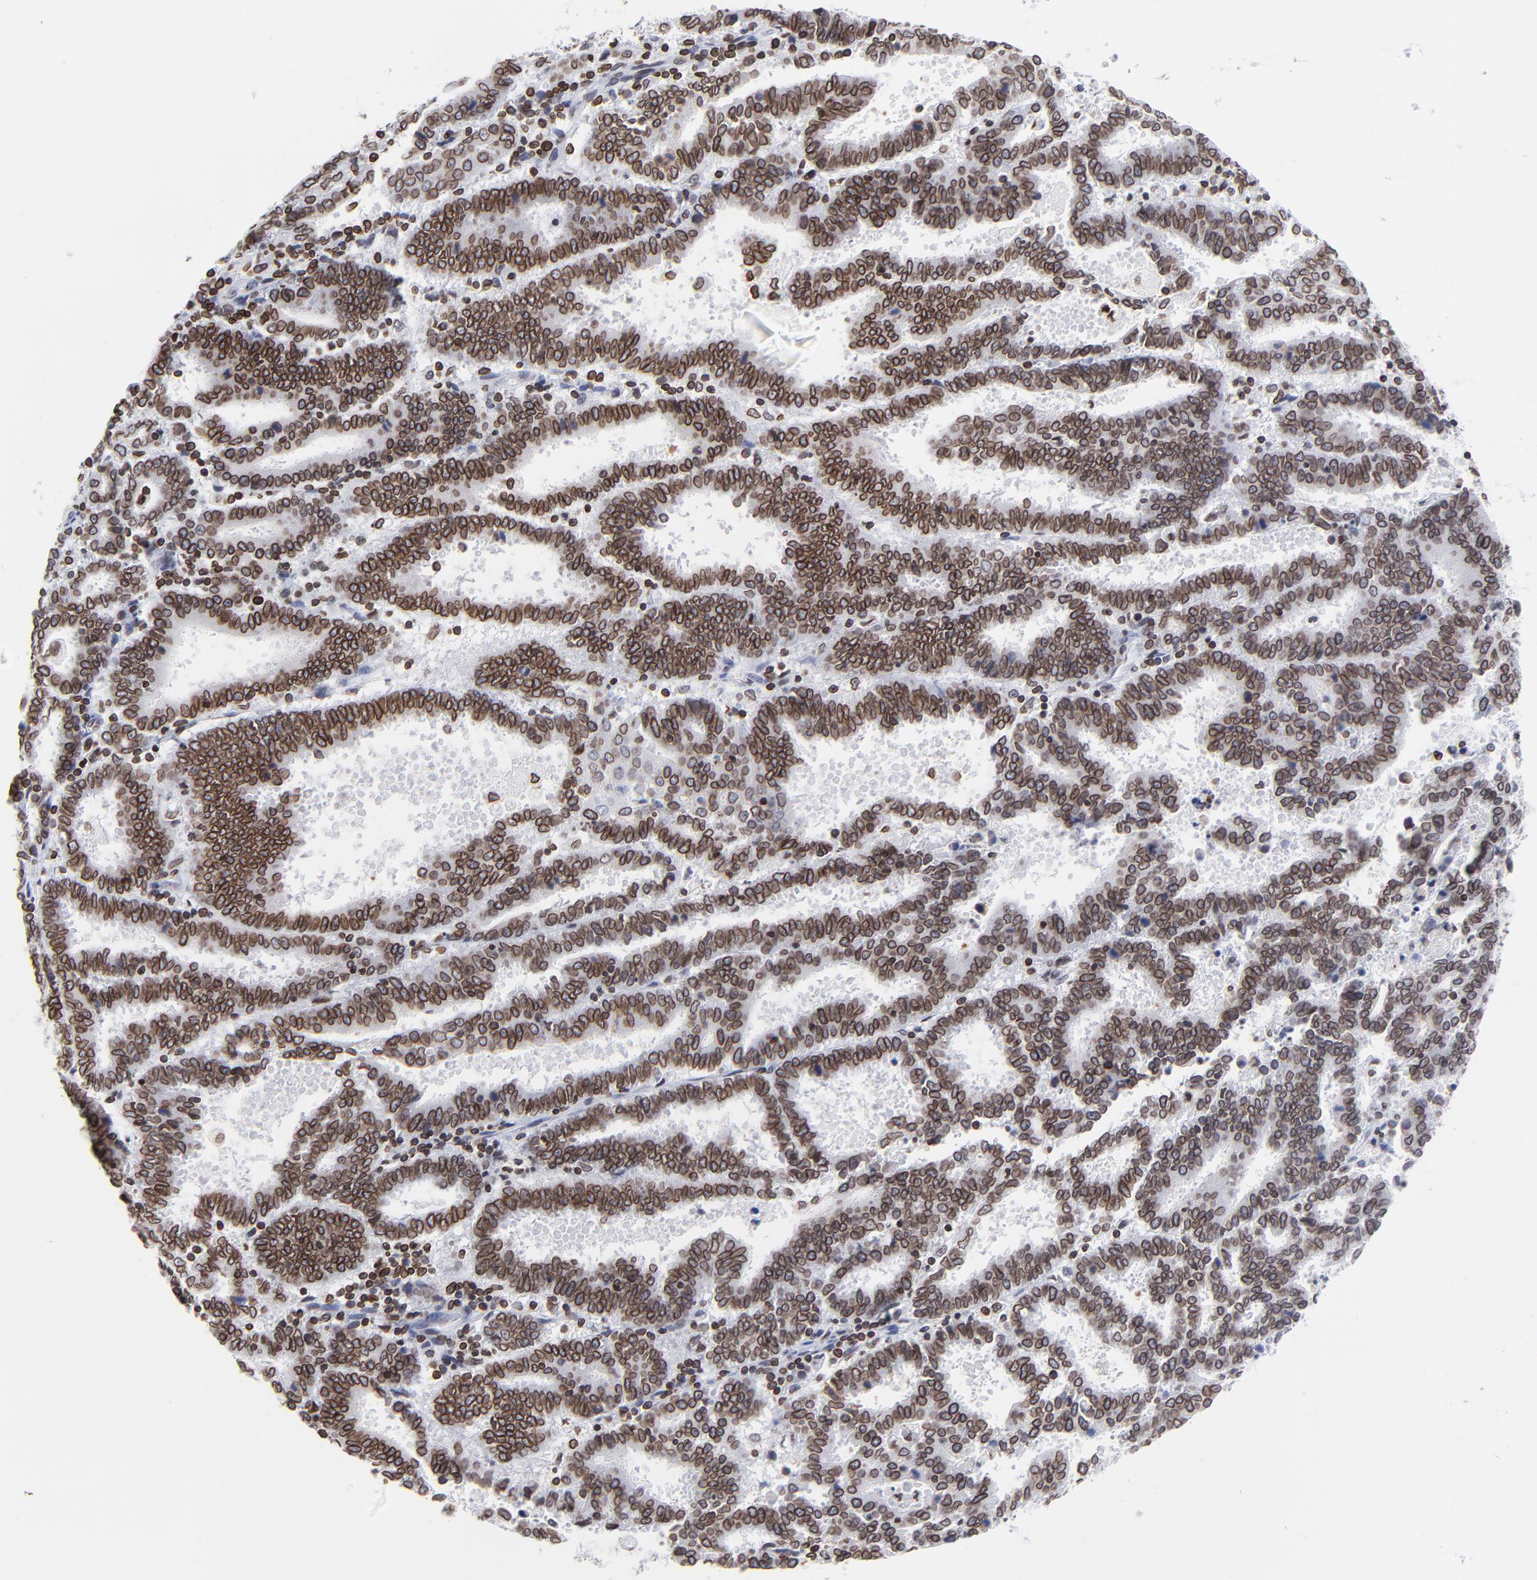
{"staining": {"intensity": "strong", "quantity": ">75%", "location": "cytoplasmic/membranous,nuclear"}, "tissue": "endometrial cancer", "cell_type": "Tumor cells", "image_type": "cancer", "snomed": [{"axis": "morphology", "description": "Adenocarcinoma, NOS"}, {"axis": "topography", "description": "Uterus"}], "caption": "A brown stain shows strong cytoplasmic/membranous and nuclear staining of a protein in adenocarcinoma (endometrial) tumor cells.", "gene": "THAP7", "patient": {"sex": "female", "age": 83}}